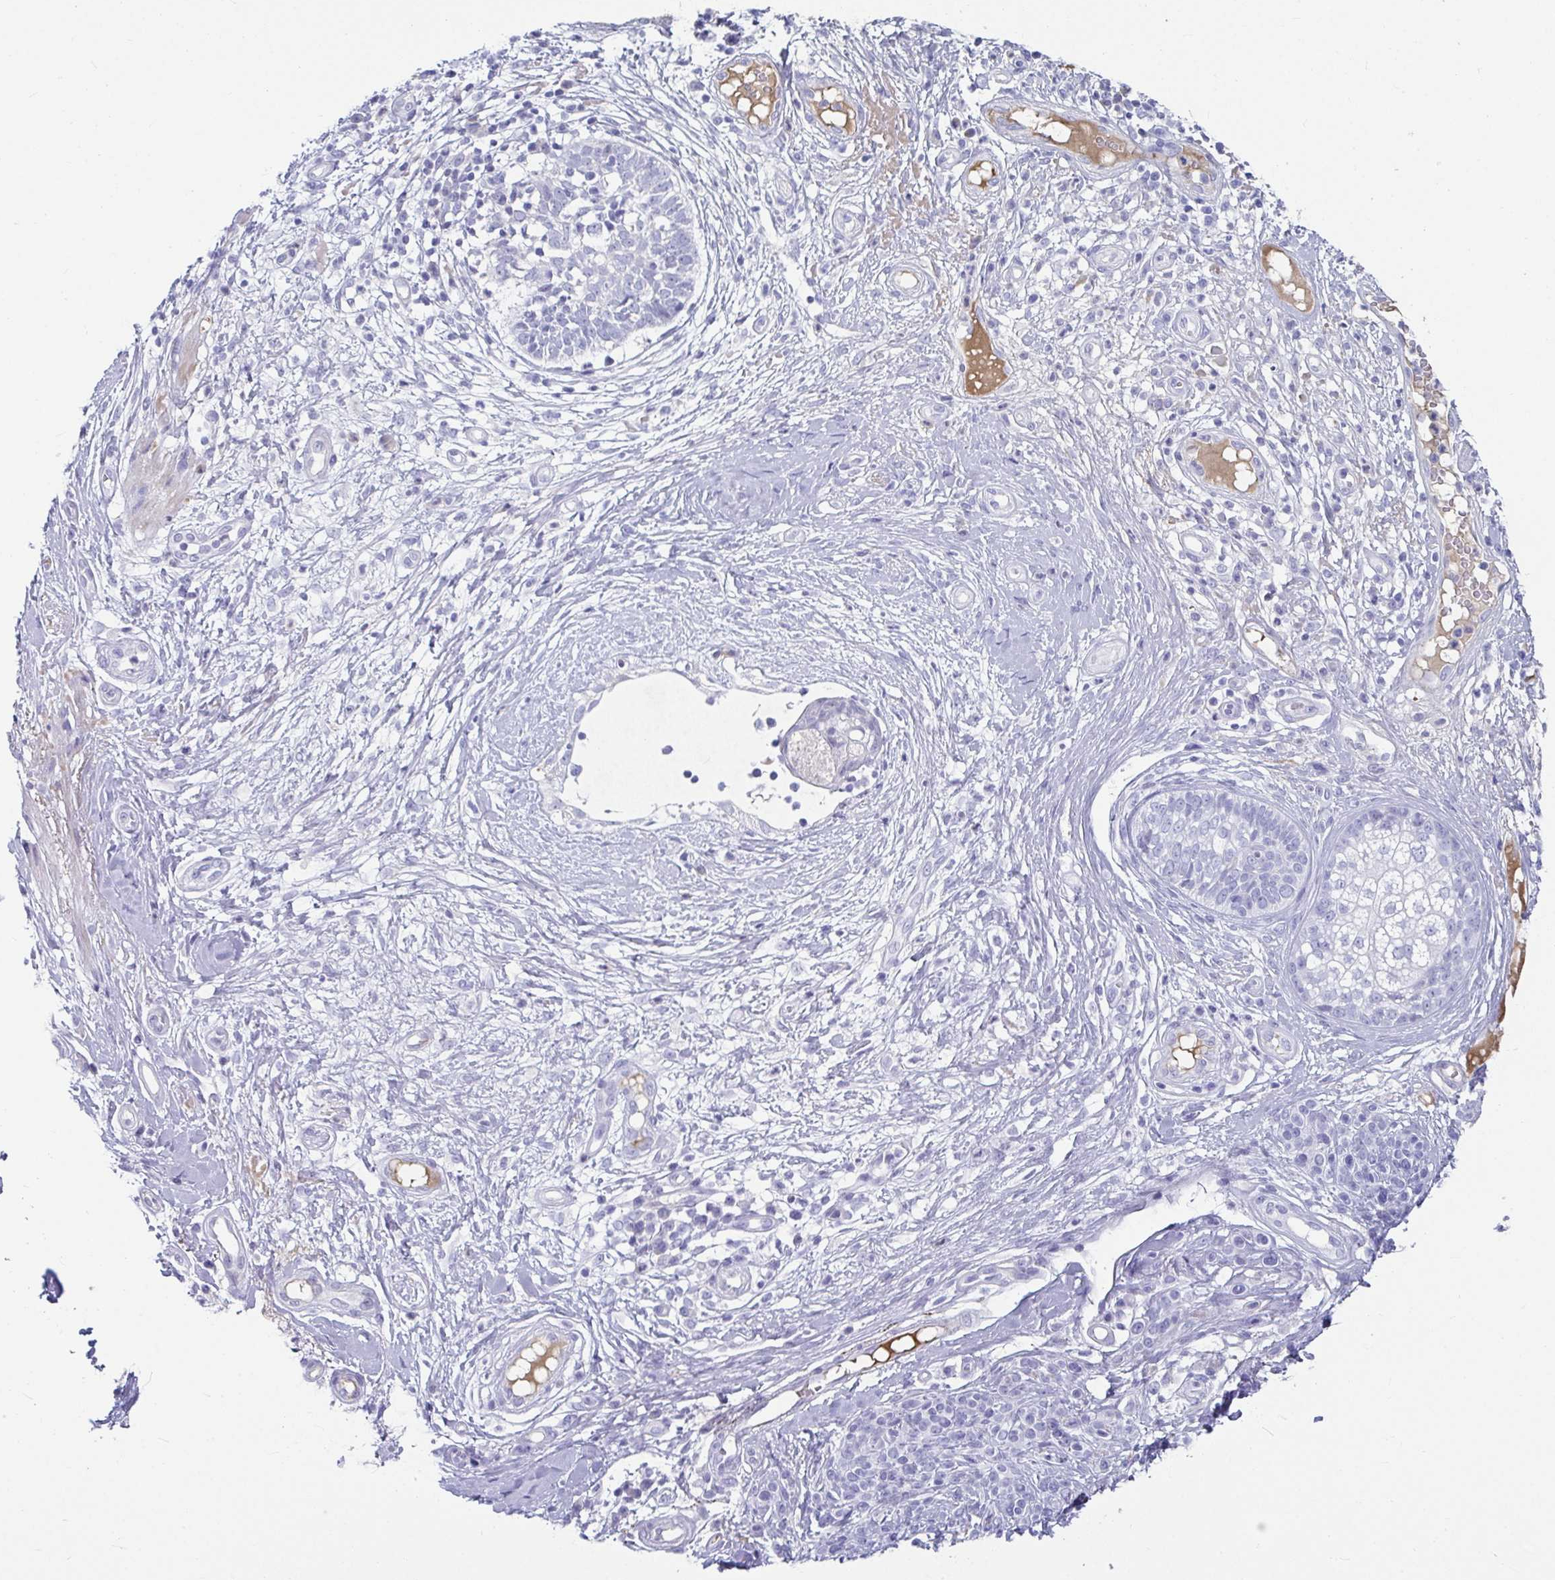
{"staining": {"intensity": "negative", "quantity": "none", "location": "none"}, "tissue": "skin cancer", "cell_type": "Tumor cells", "image_type": "cancer", "snomed": [{"axis": "morphology", "description": "Basal cell carcinoma"}, {"axis": "topography", "description": "Skin"}], "caption": "Photomicrograph shows no significant protein staining in tumor cells of skin cancer.", "gene": "NPY", "patient": {"sex": "female", "age": 89}}